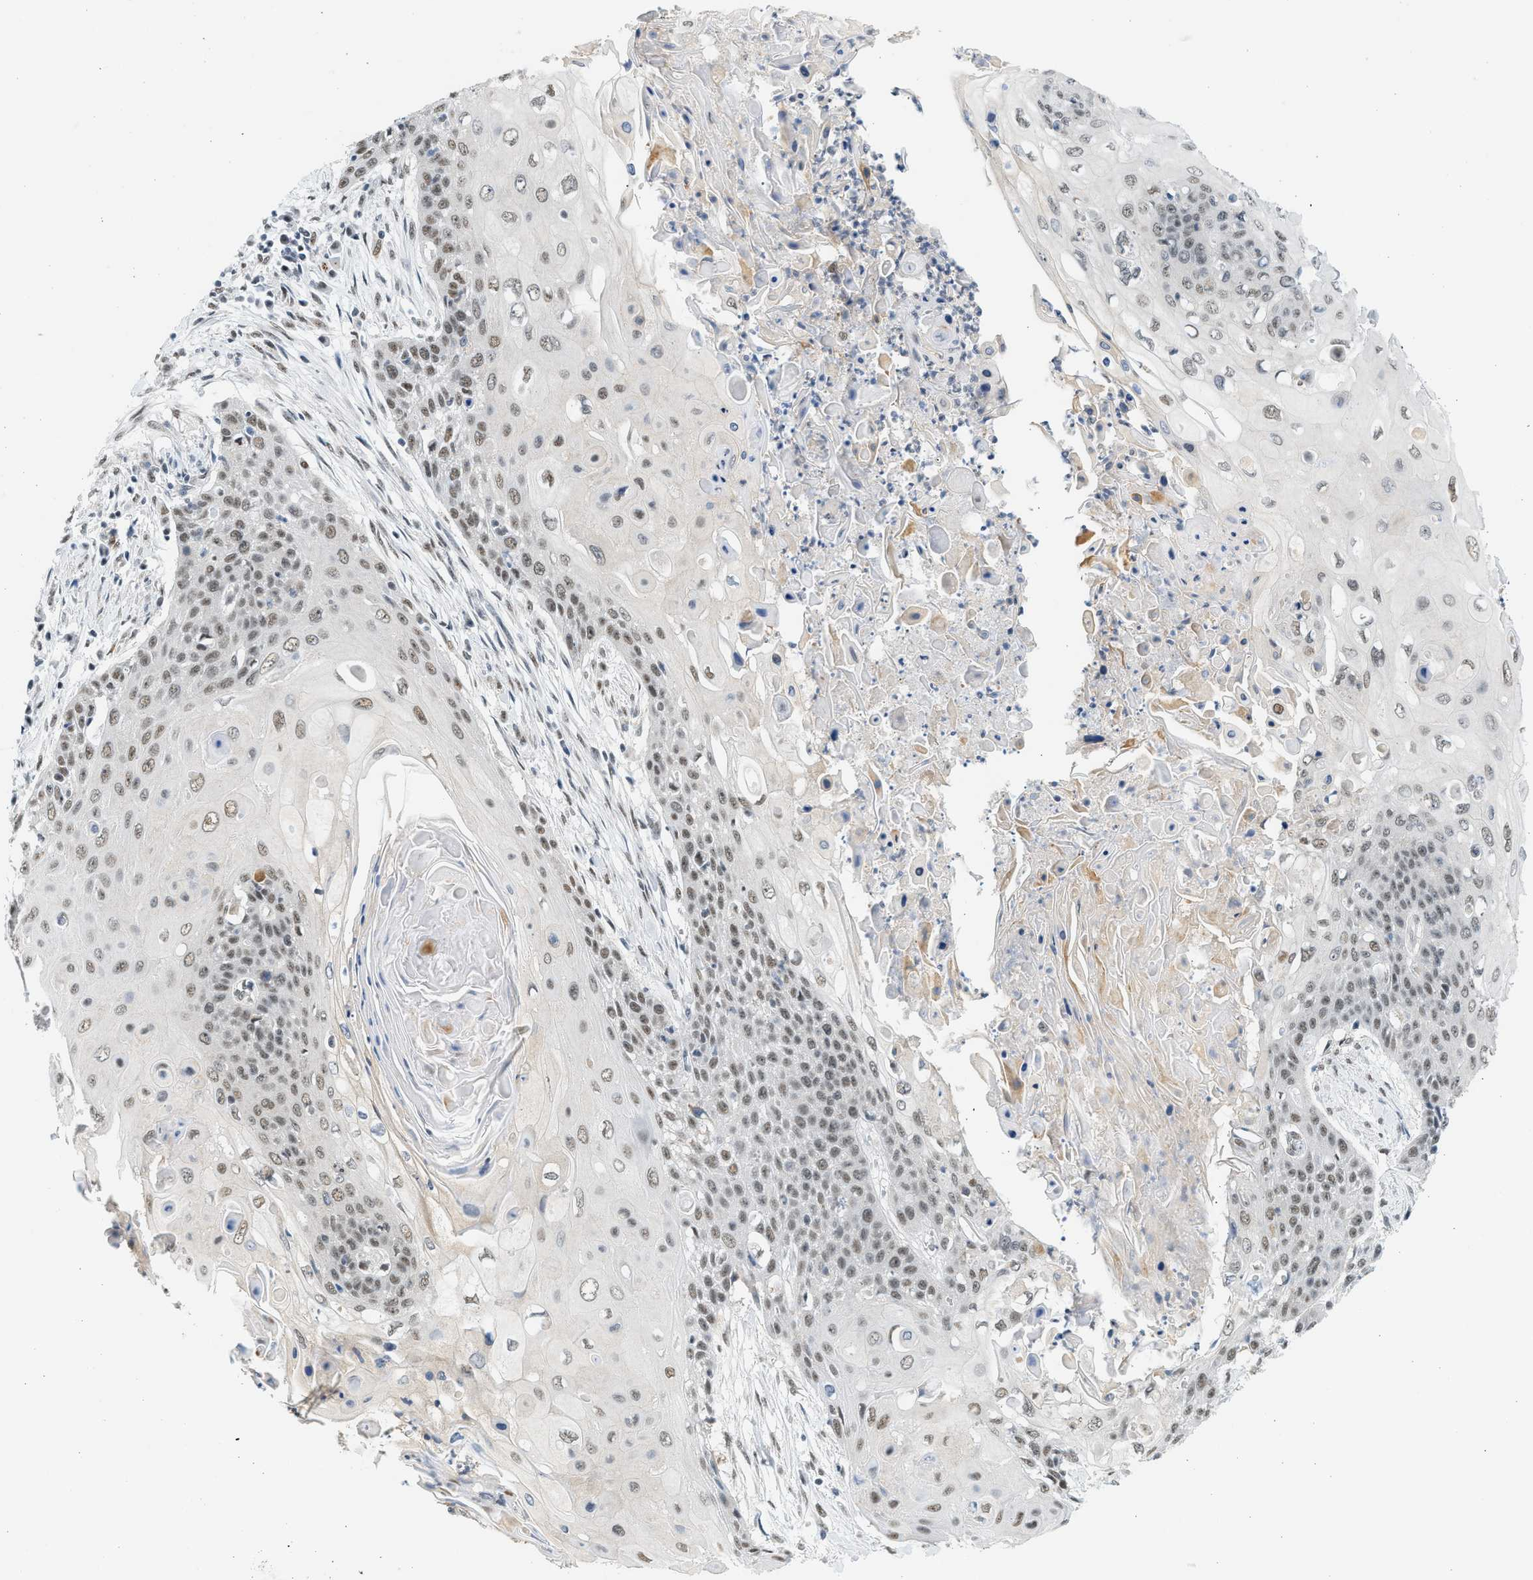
{"staining": {"intensity": "weak", "quantity": ">75%", "location": "nuclear"}, "tissue": "cervical cancer", "cell_type": "Tumor cells", "image_type": "cancer", "snomed": [{"axis": "morphology", "description": "Squamous cell carcinoma, NOS"}, {"axis": "topography", "description": "Cervix"}], "caption": "This image shows immunohistochemistry staining of cervical squamous cell carcinoma, with low weak nuclear staining in about >75% of tumor cells.", "gene": "HIPK1", "patient": {"sex": "female", "age": 39}}